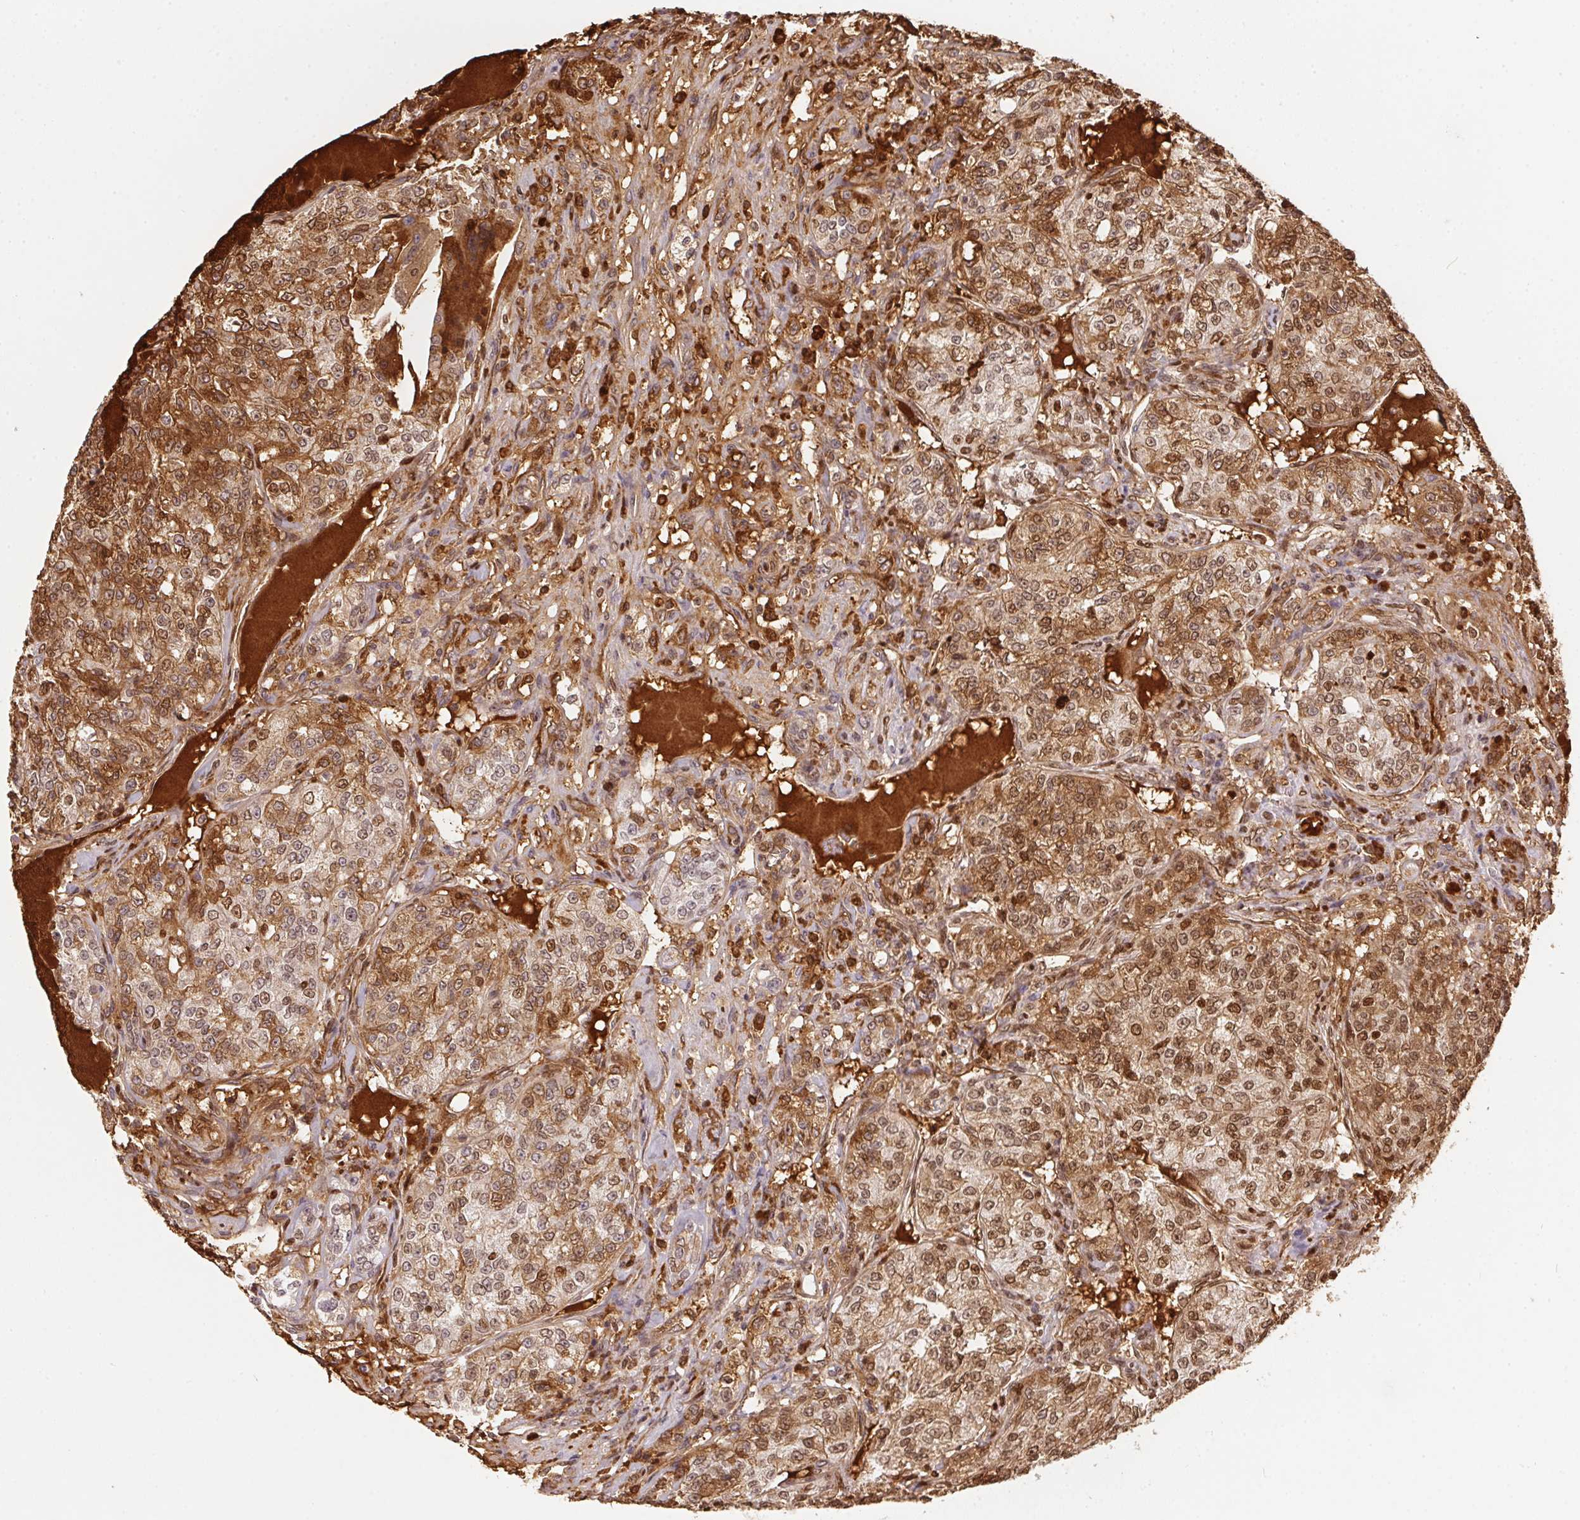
{"staining": {"intensity": "moderate", "quantity": ">75%", "location": "cytoplasmic/membranous,nuclear"}, "tissue": "renal cancer", "cell_type": "Tumor cells", "image_type": "cancer", "snomed": [{"axis": "morphology", "description": "Adenocarcinoma, NOS"}, {"axis": "topography", "description": "Kidney"}], "caption": "Protein staining exhibits moderate cytoplasmic/membranous and nuclear positivity in about >75% of tumor cells in renal adenocarcinoma.", "gene": "ORM1", "patient": {"sex": "female", "age": 63}}